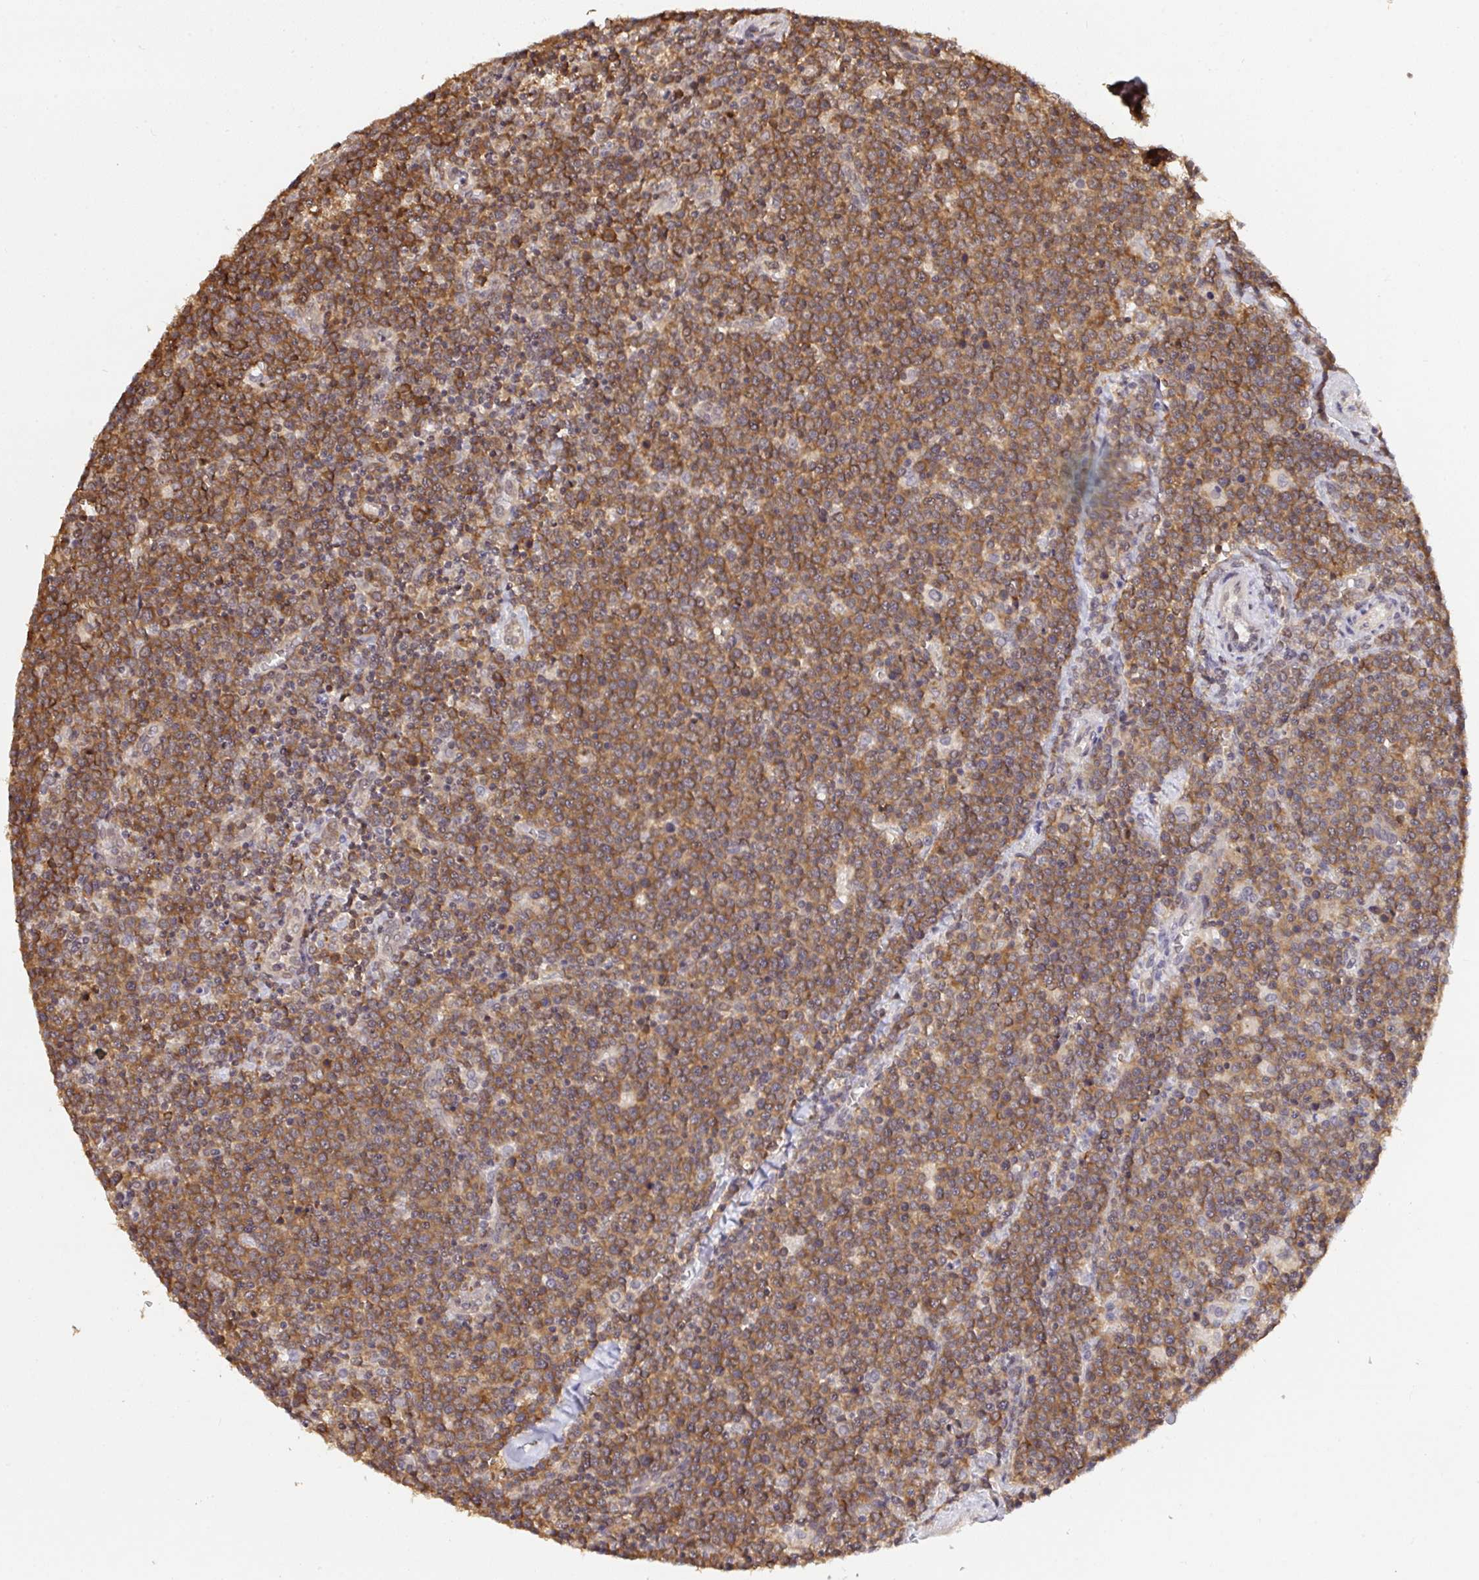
{"staining": {"intensity": "moderate", "quantity": ">75%", "location": "cytoplasmic/membranous"}, "tissue": "lymphoma", "cell_type": "Tumor cells", "image_type": "cancer", "snomed": [{"axis": "morphology", "description": "Malignant lymphoma, non-Hodgkin's type, High grade"}, {"axis": "topography", "description": "Lymph node"}], "caption": "Immunohistochemistry image of human lymphoma stained for a protein (brown), which shows medium levels of moderate cytoplasmic/membranous positivity in approximately >75% of tumor cells.", "gene": "C12orf57", "patient": {"sex": "male", "age": 61}}